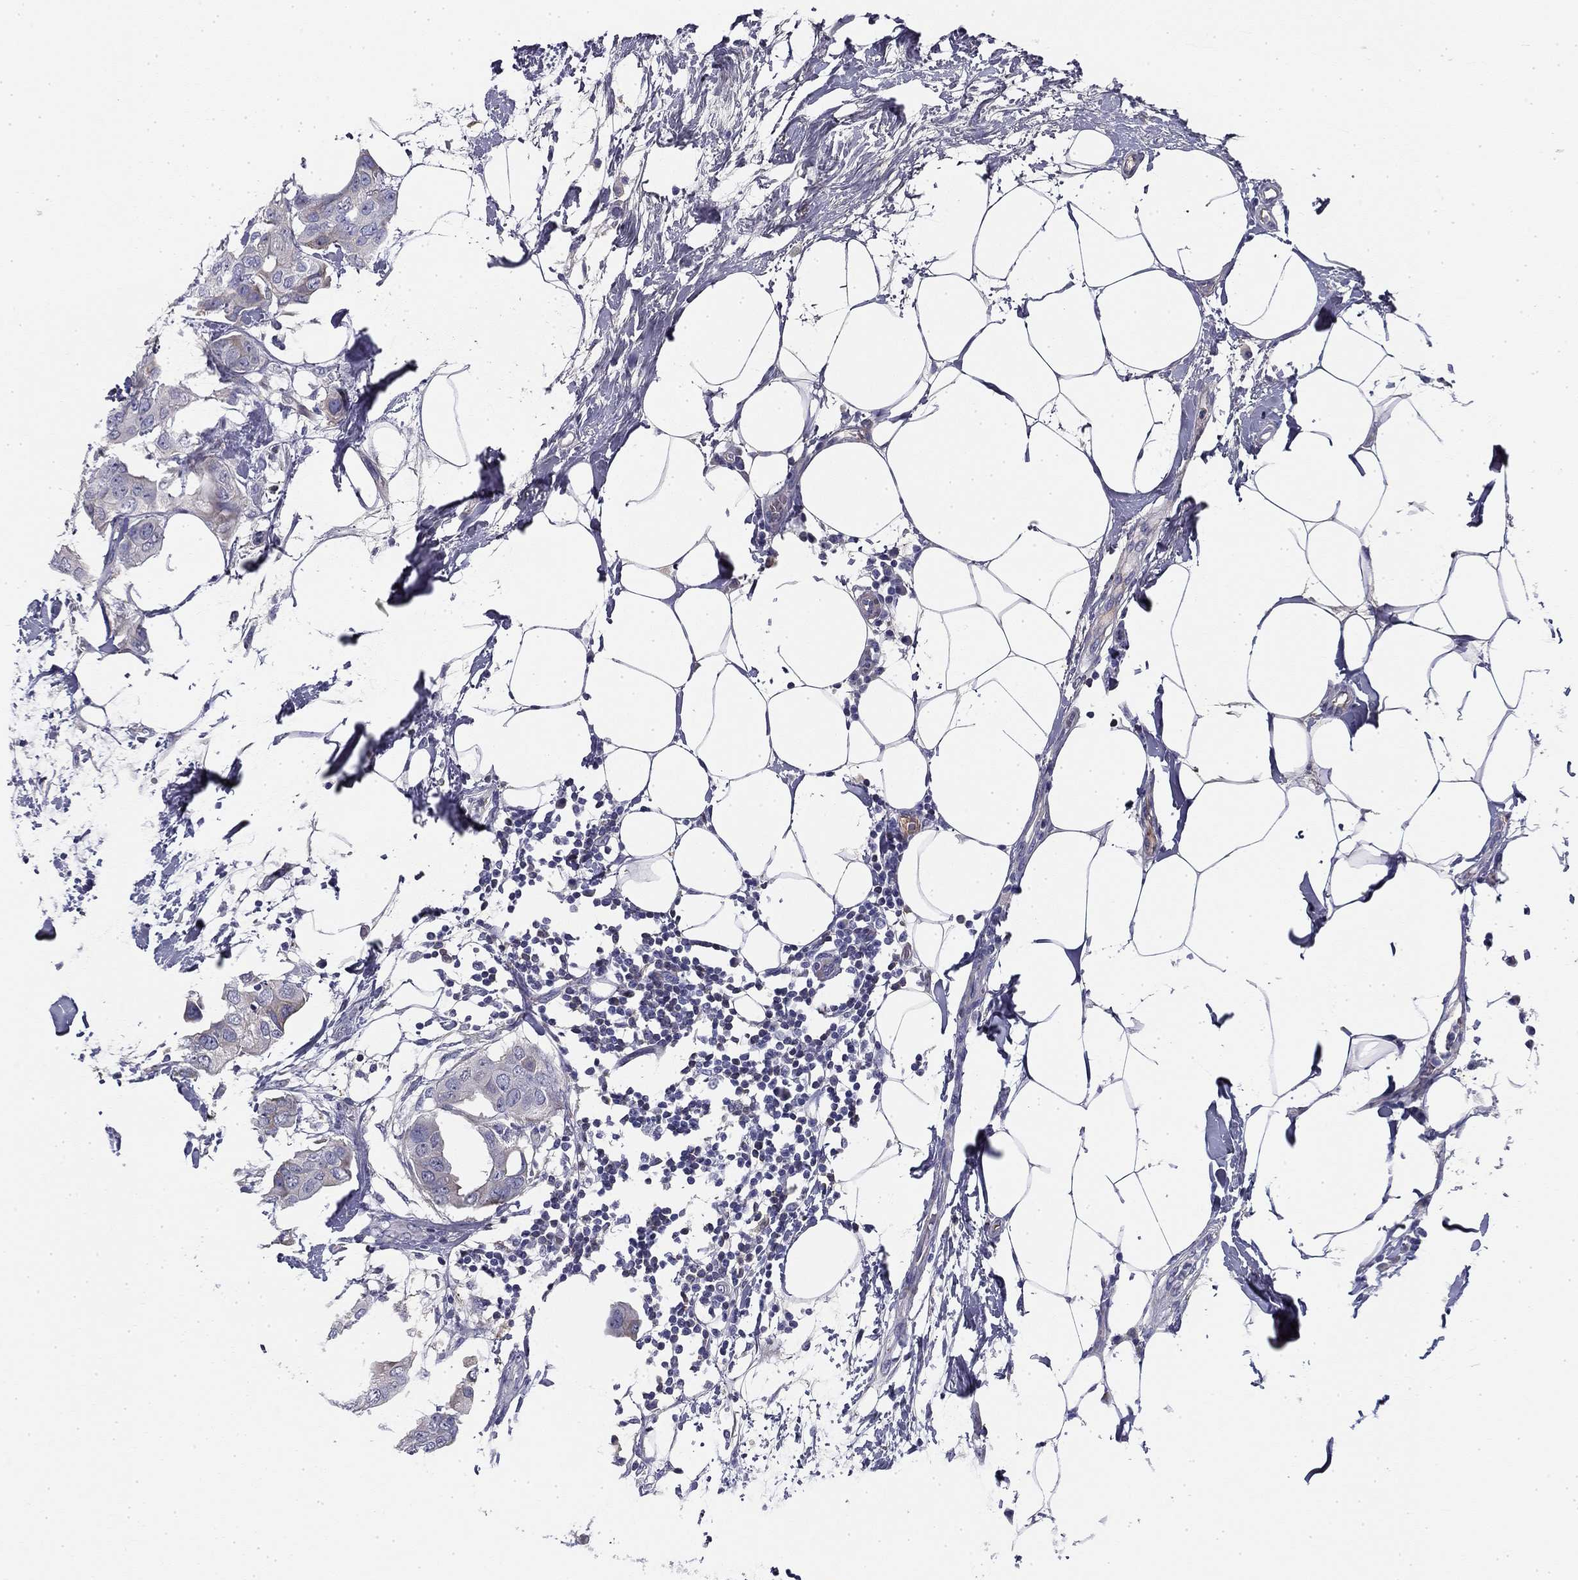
{"staining": {"intensity": "negative", "quantity": "none", "location": "none"}, "tissue": "breast cancer", "cell_type": "Tumor cells", "image_type": "cancer", "snomed": [{"axis": "morphology", "description": "Normal tissue, NOS"}, {"axis": "morphology", "description": "Duct carcinoma"}, {"axis": "topography", "description": "Breast"}], "caption": "Immunohistochemical staining of invasive ductal carcinoma (breast) shows no significant positivity in tumor cells. (Stains: DAB immunohistochemistry (IHC) with hematoxylin counter stain, Microscopy: brightfield microscopy at high magnification).", "gene": "CPLX4", "patient": {"sex": "female", "age": 40}}